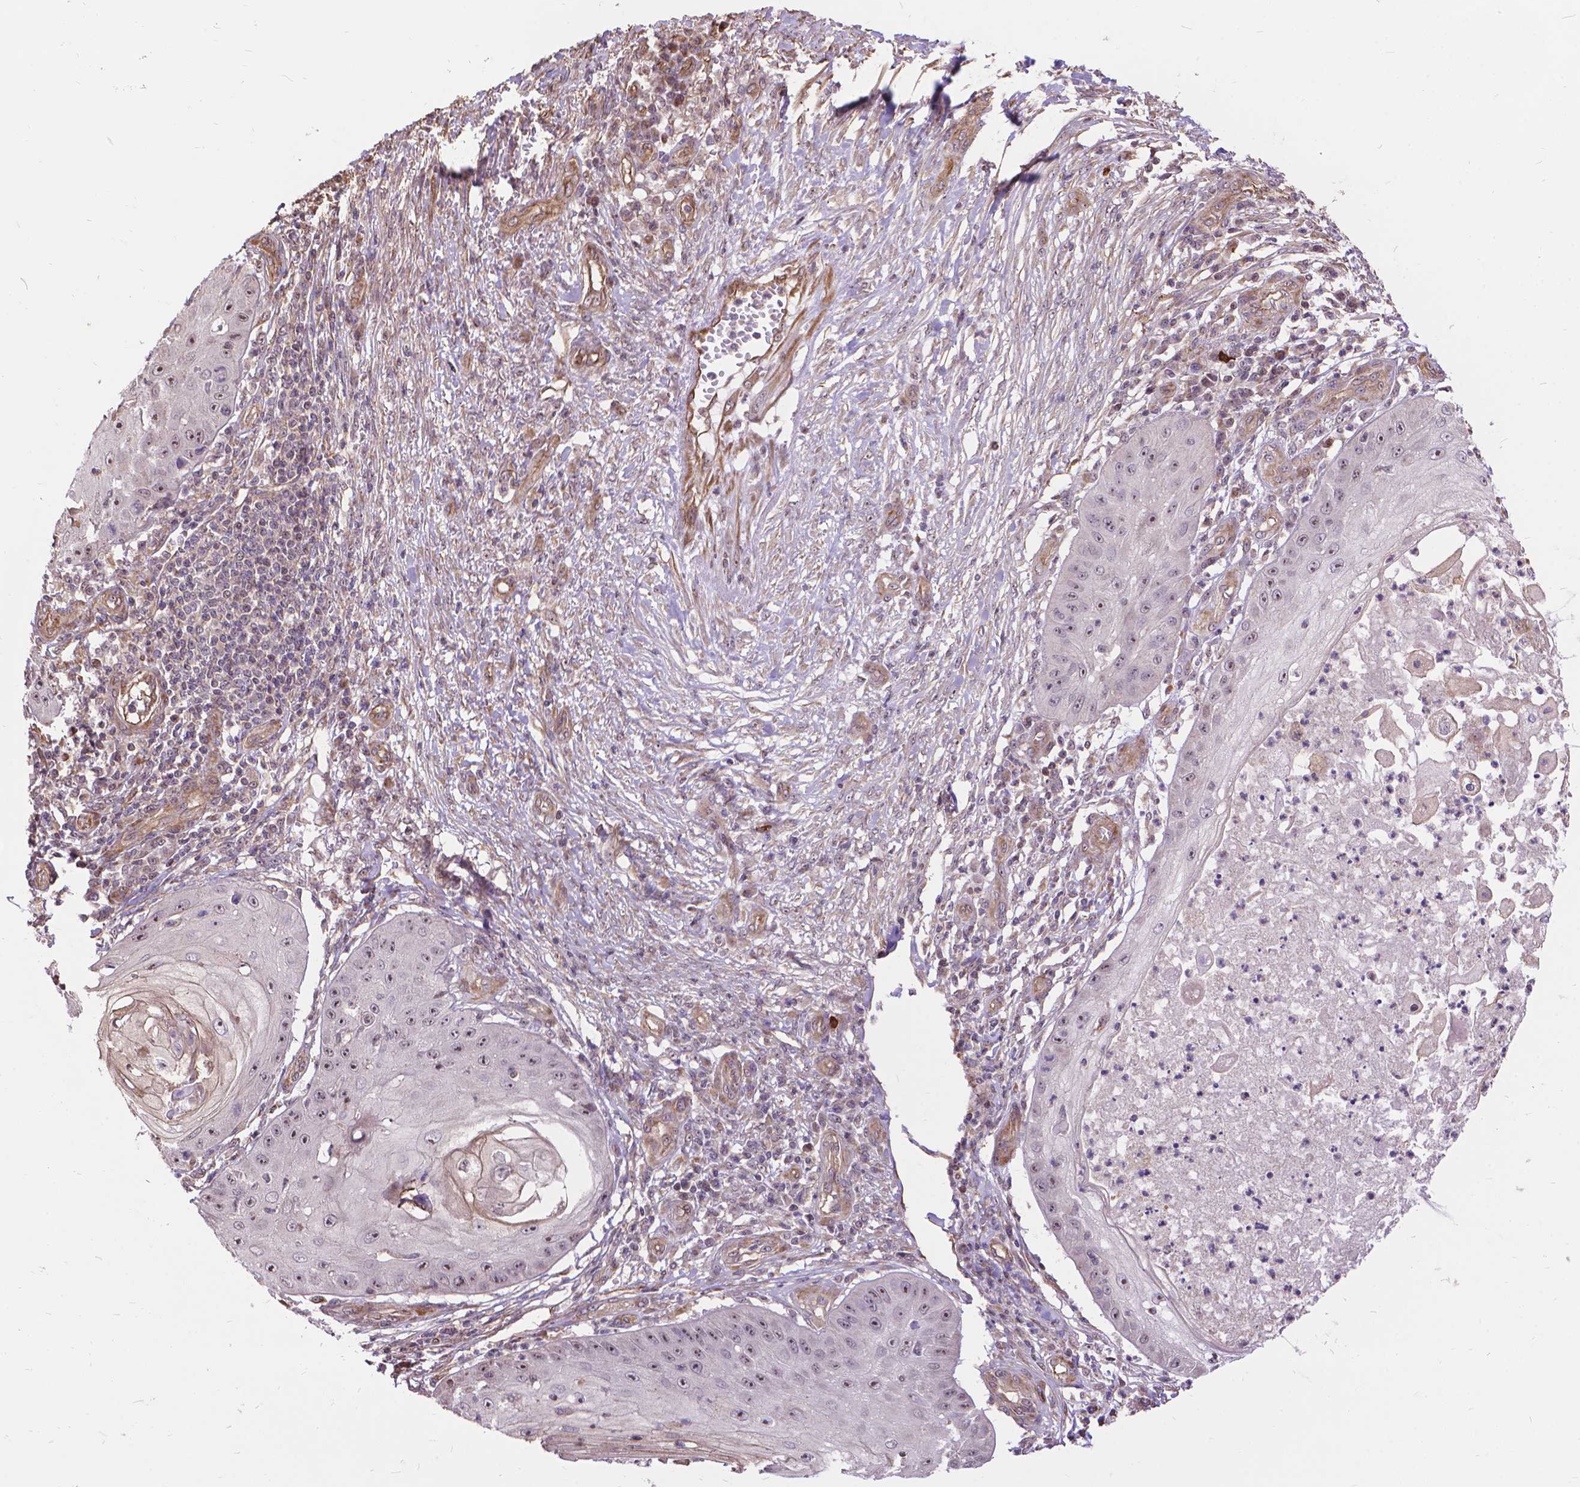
{"staining": {"intensity": "moderate", "quantity": "25%-75%", "location": "nuclear"}, "tissue": "skin cancer", "cell_type": "Tumor cells", "image_type": "cancer", "snomed": [{"axis": "morphology", "description": "Squamous cell carcinoma, NOS"}, {"axis": "topography", "description": "Skin"}], "caption": "Squamous cell carcinoma (skin) stained for a protein (brown) reveals moderate nuclear positive positivity in about 25%-75% of tumor cells.", "gene": "TMEM135", "patient": {"sex": "male", "age": 70}}